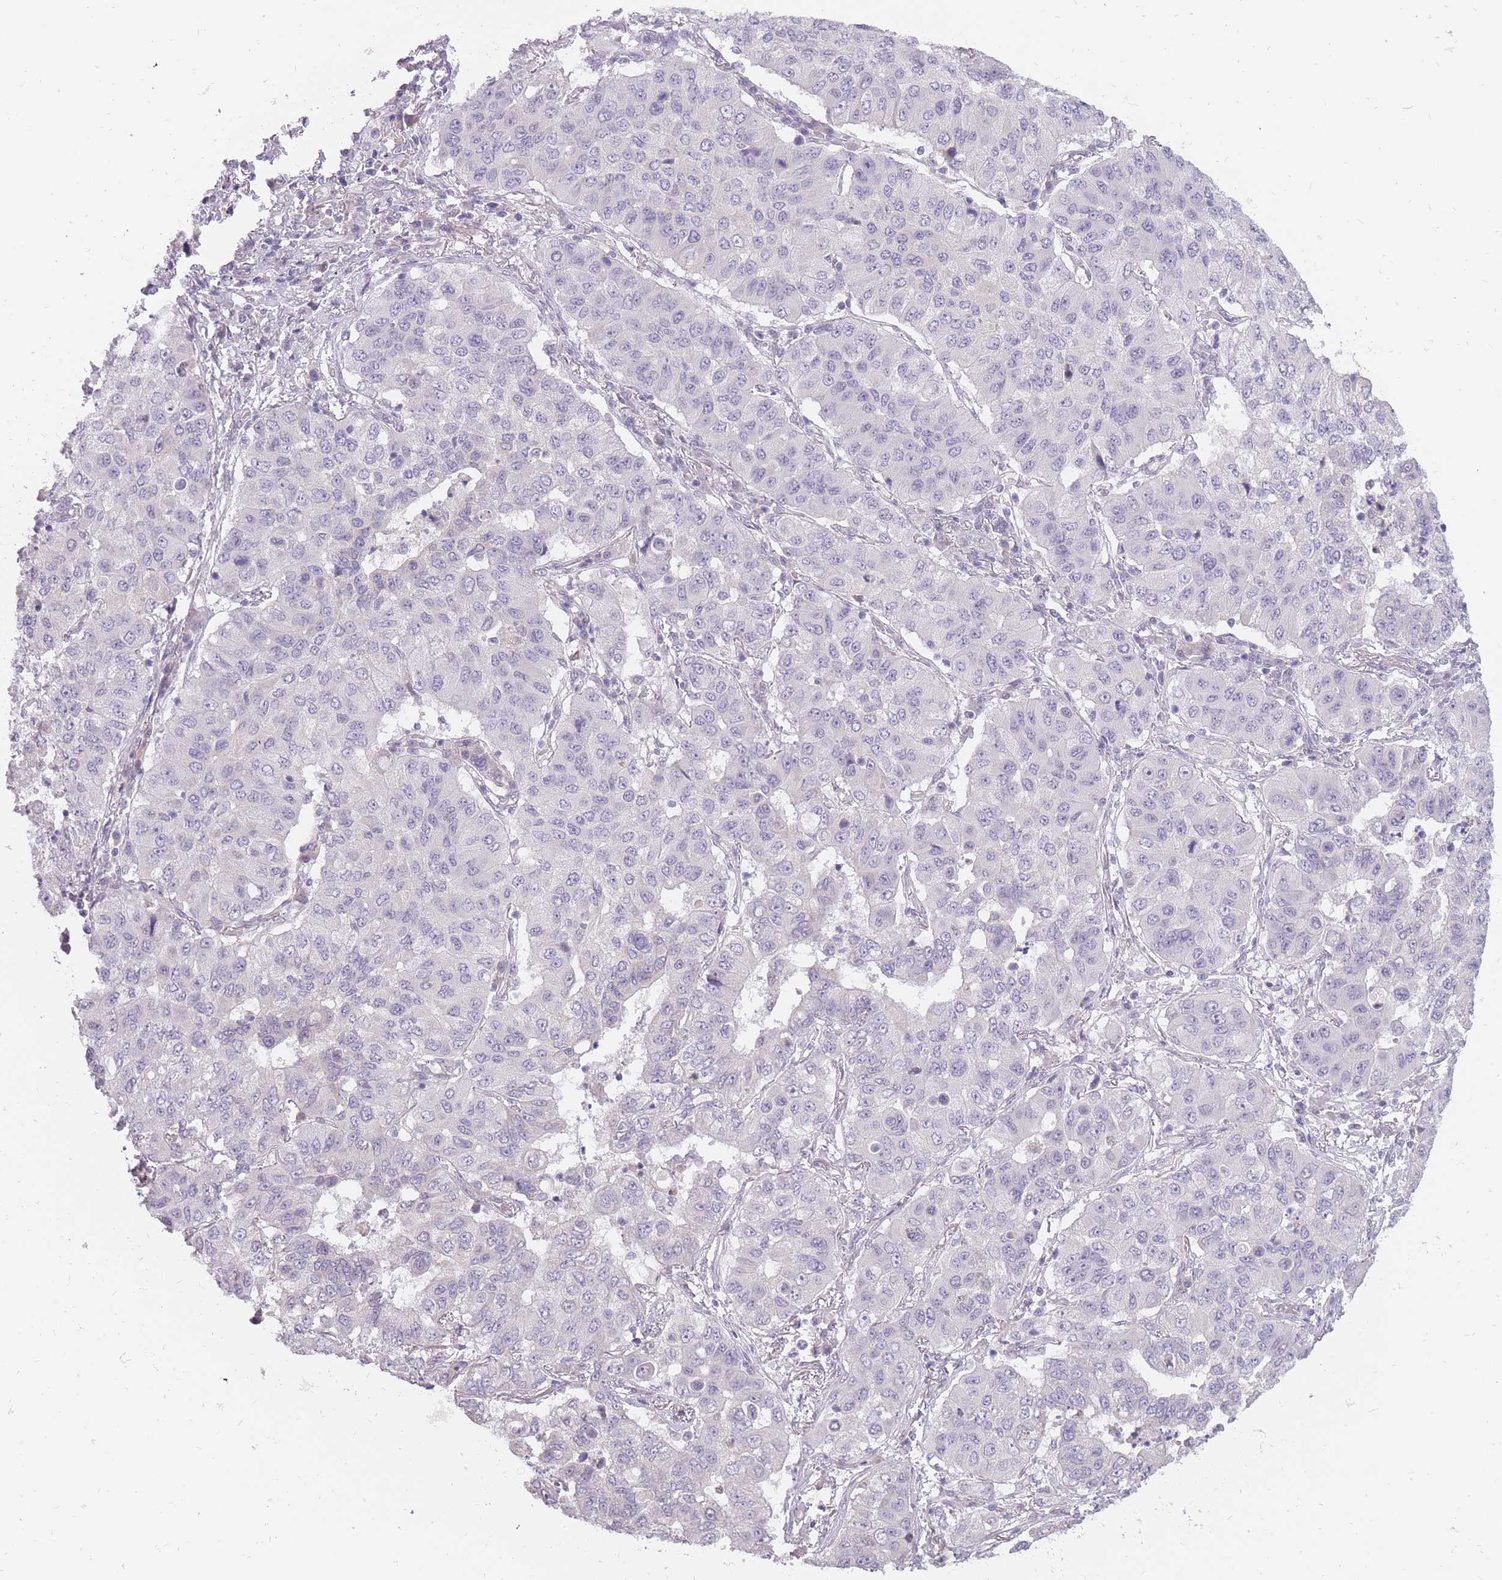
{"staining": {"intensity": "negative", "quantity": "none", "location": "none"}, "tissue": "lung cancer", "cell_type": "Tumor cells", "image_type": "cancer", "snomed": [{"axis": "morphology", "description": "Squamous cell carcinoma, NOS"}, {"axis": "topography", "description": "Lung"}], "caption": "Tumor cells are negative for brown protein staining in lung cancer.", "gene": "POMZP3", "patient": {"sex": "male", "age": 74}}